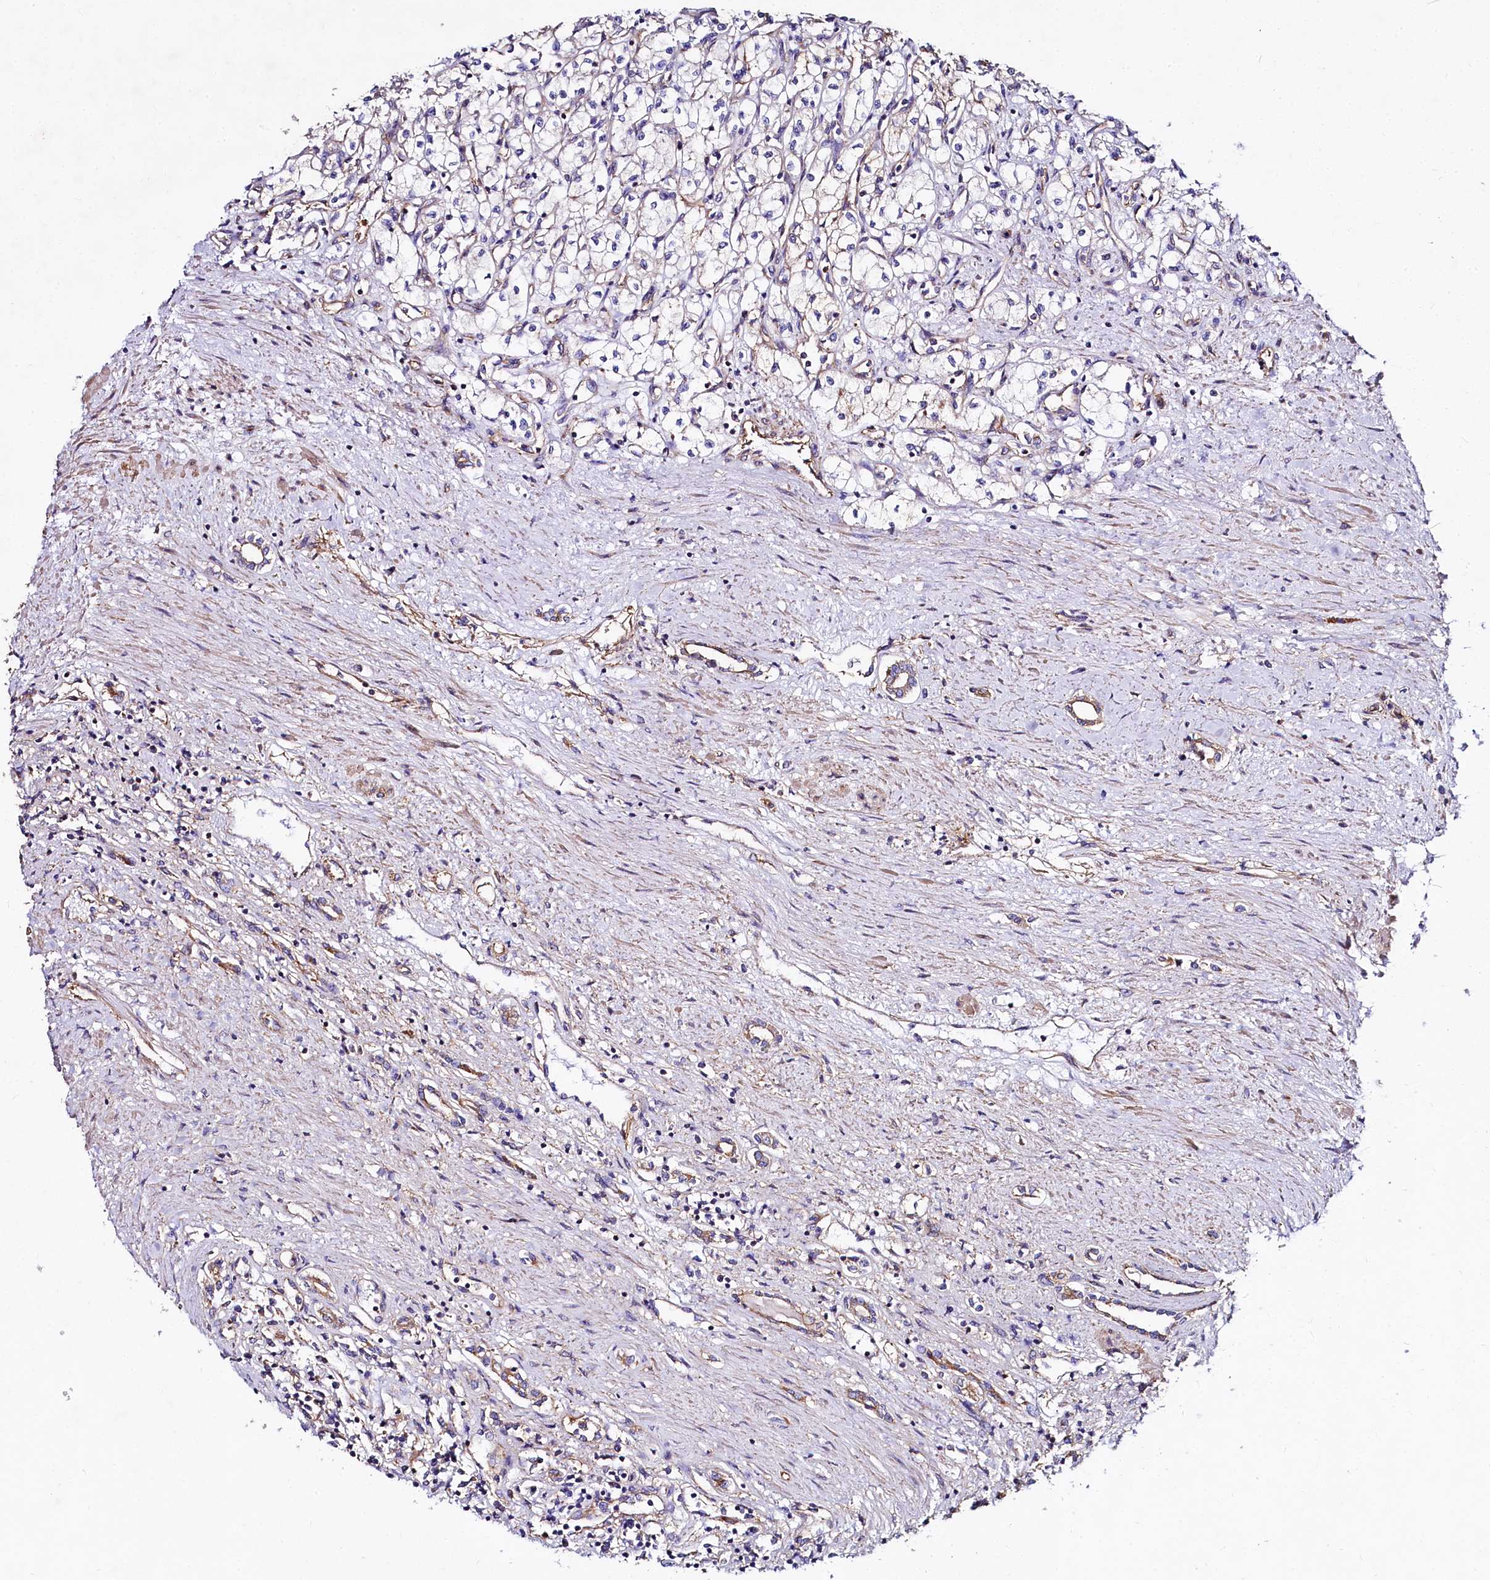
{"staining": {"intensity": "negative", "quantity": "none", "location": "none"}, "tissue": "renal cancer", "cell_type": "Tumor cells", "image_type": "cancer", "snomed": [{"axis": "morphology", "description": "Adenocarcinoma, NOS"}, {"axis": "topography", "description": "Kidney"}], "caption": "A histopathology image of renal cancer (adenocarcinoma) stained for a protein demonstrates no brown staining in tumor cells. The staining is performed using DAB (3,3'-diaminobenzidine) brown chromogen with nuclei counter-stained in using hematoxylin.", "gene": "FCHSD2", "patient": {"sex": "male", "age": 59}}